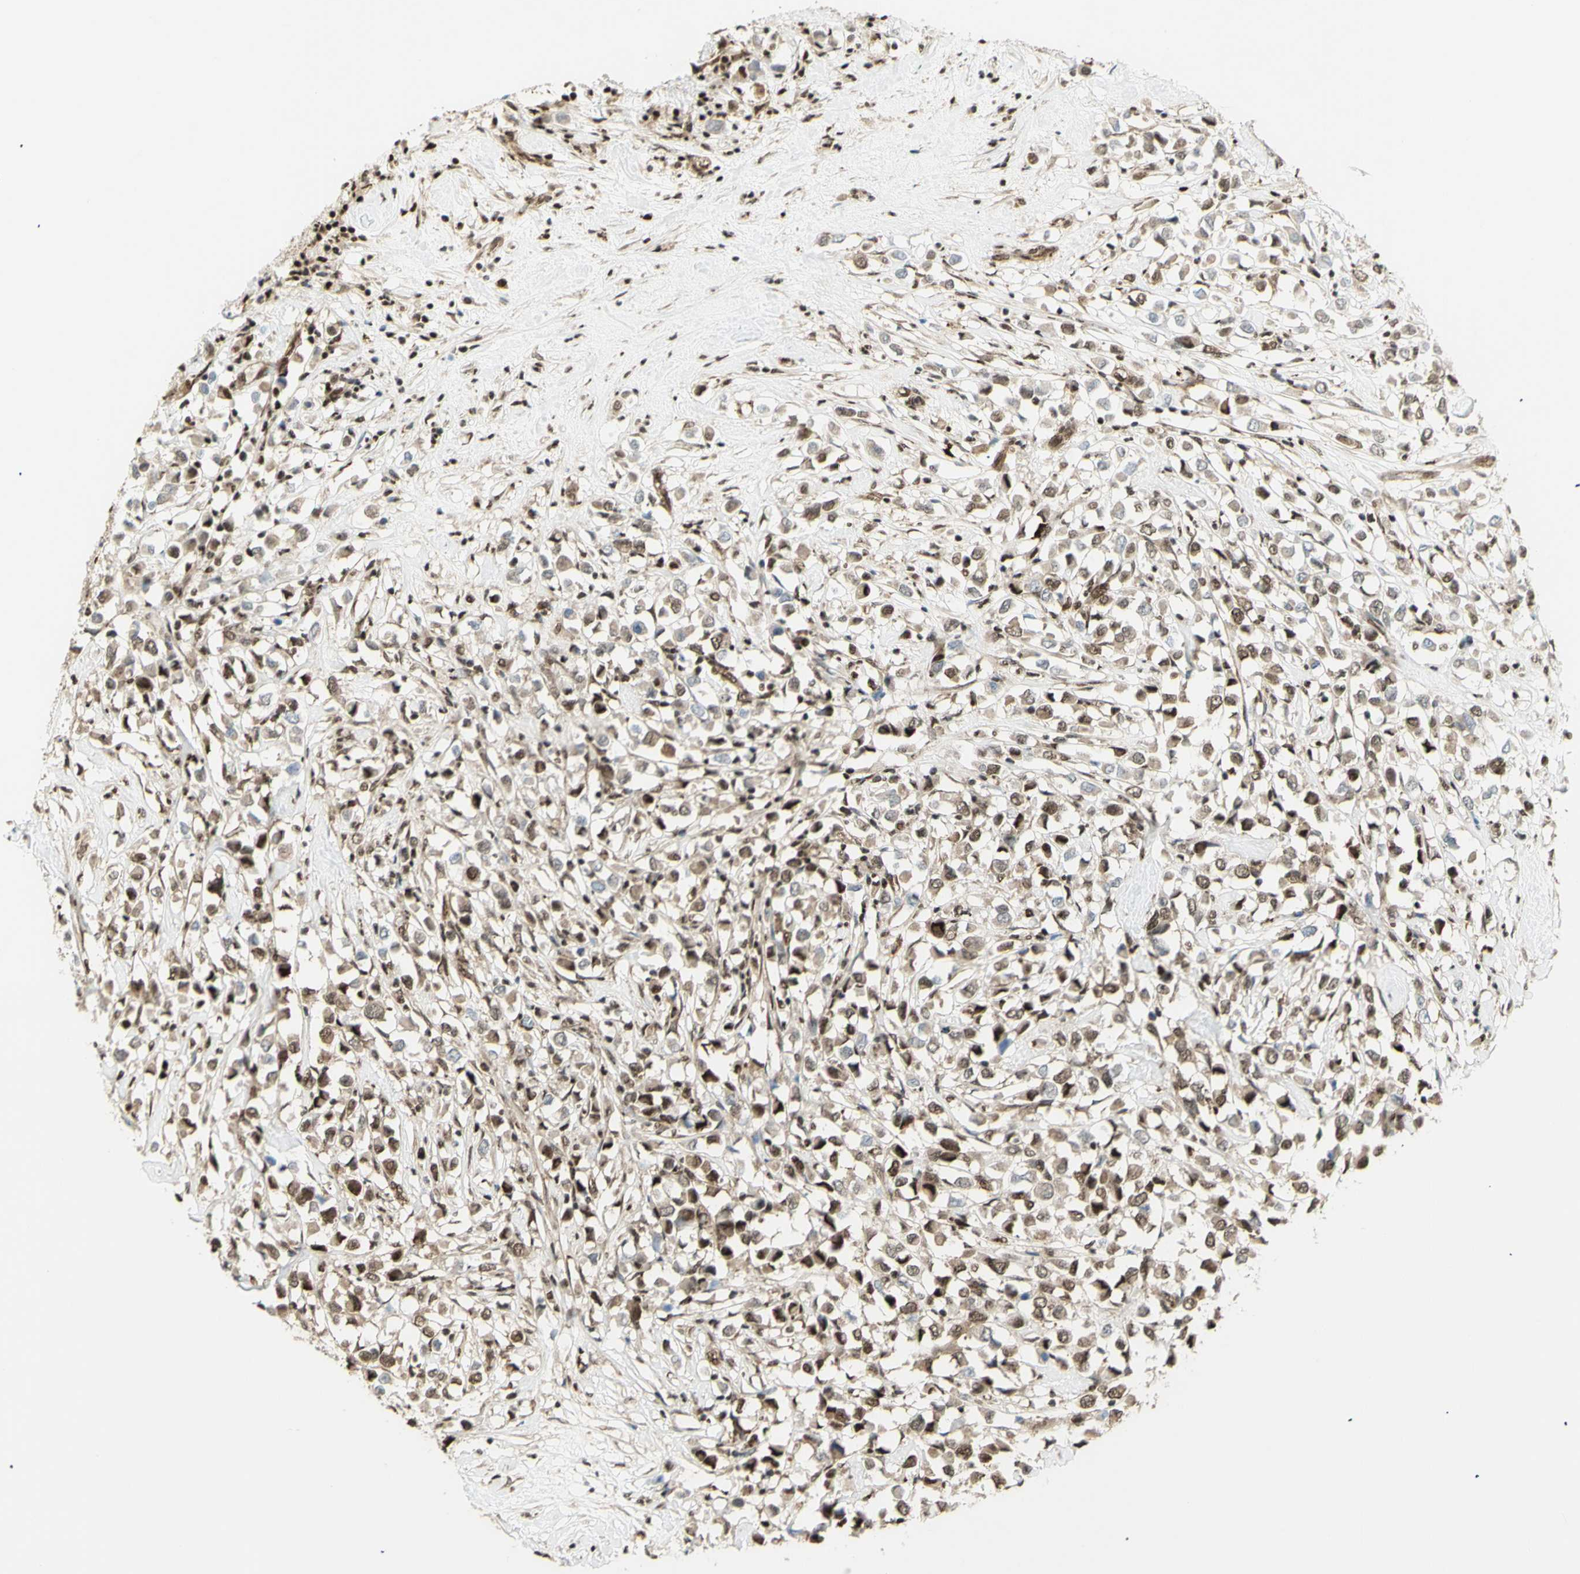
{"staining": {"intensity": "moderate", "quantity": "25%-75%", "location": "nuclear"}, "tissue": "breast cancer", "cell_type": "Tumor cells", "image_type": "cancer", "snomed": [{"axis": "morphology", "description": "Duct carcinoma"}, {"axis": "topography", "description": "Breast"}], "caption": "Breast cancer (intraductal carcinoma) stained with DAB (3,3'-diaminobenzidine) immunohistochemistry displays medium levels of moderate nuclear positivity in approximately 25%-75% of tumor cells.", "gene": "ZMYM6", "patient": {"sex": "female", "age": 61}}